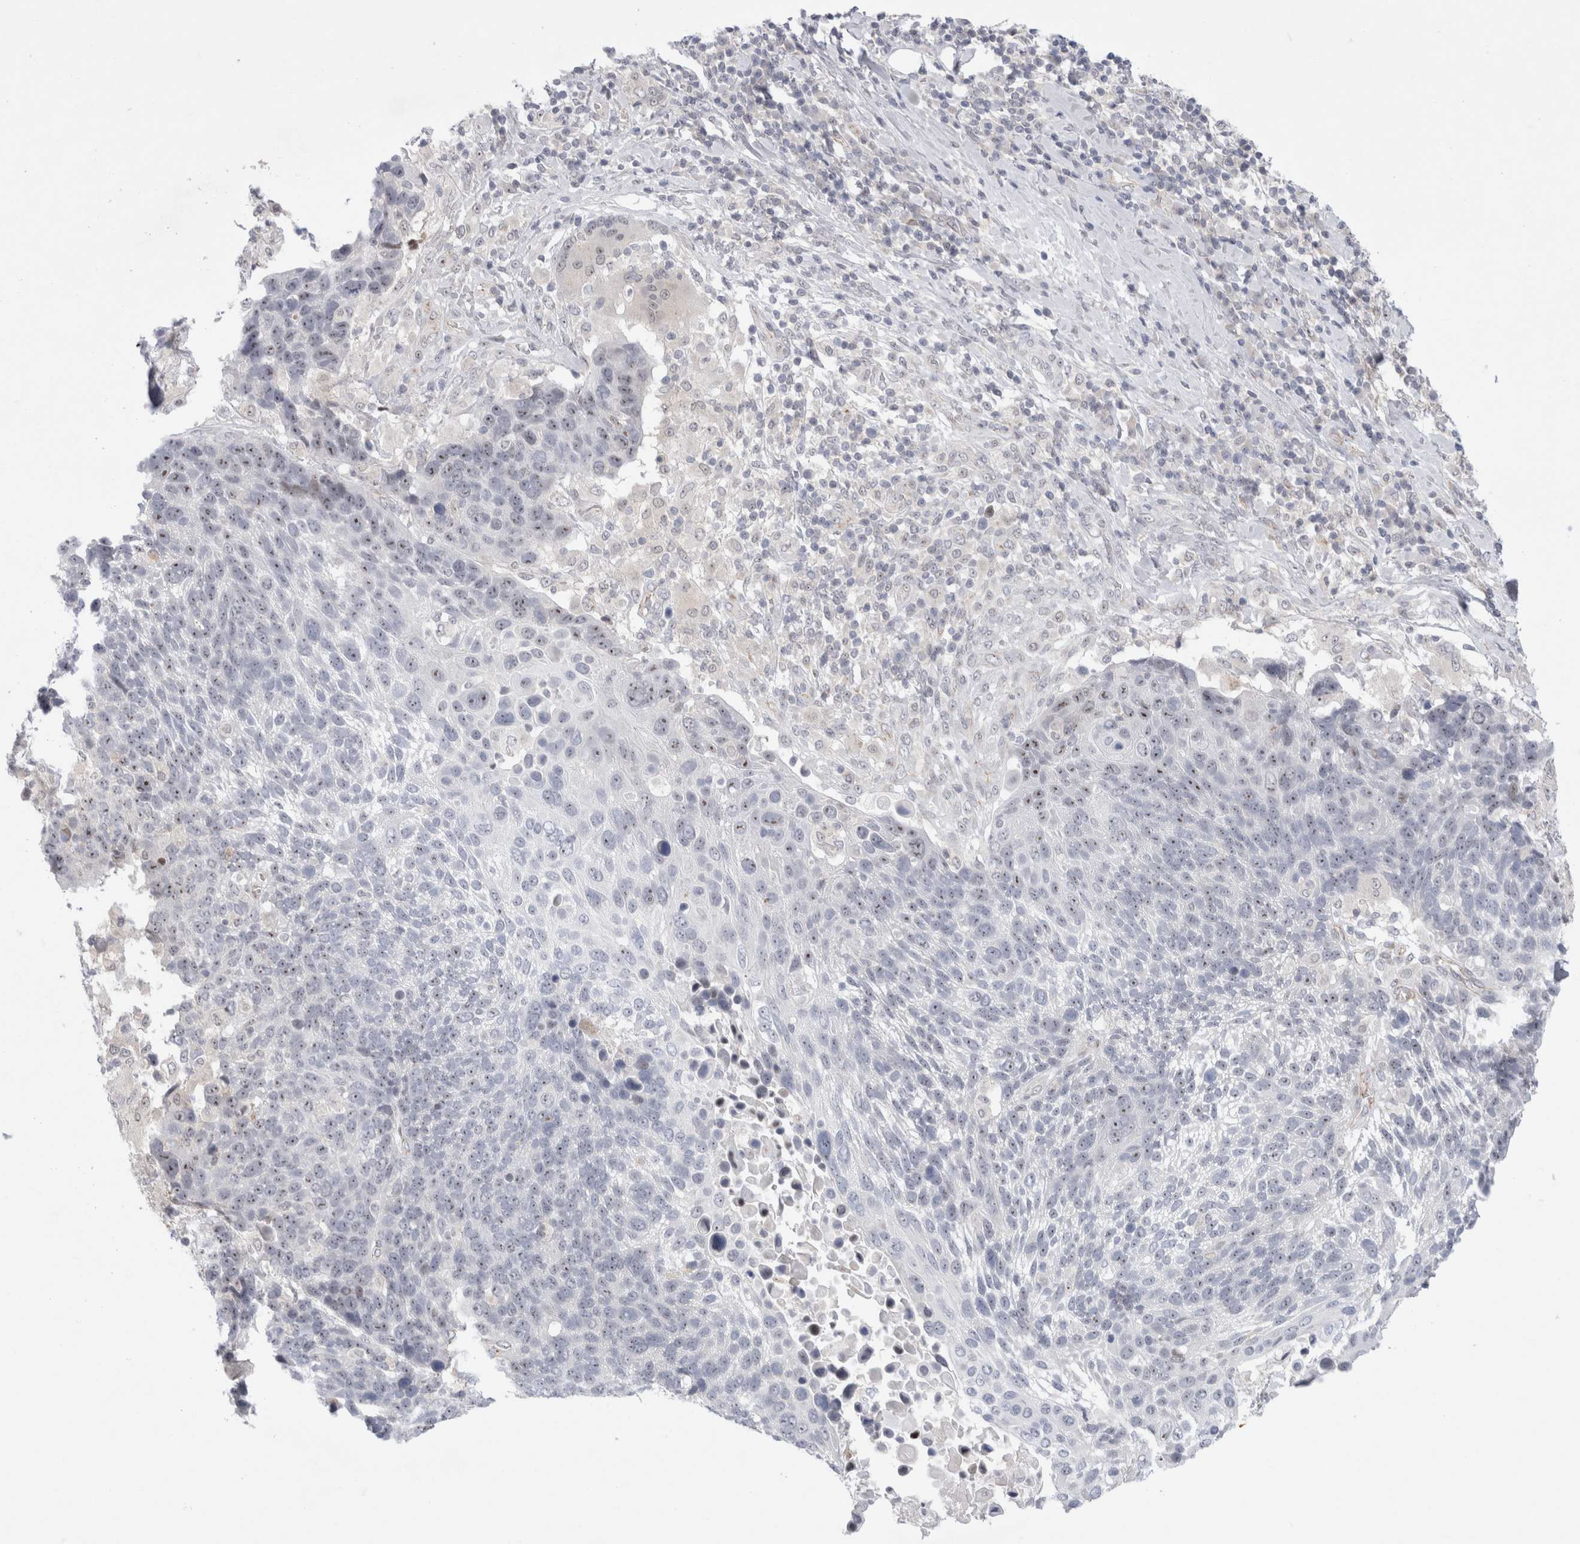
{"staining": {"intensity": "weak", "quantity": "25%-75%", "location": "nuclear"}, "tissue": "lung cancer", "cell_type": "Tumor cells", "image_type": "cancer", "snomed": [{"axis": "morphology", "description": "Squamous cell carcinoma, NOS"}, {"axis": "topography", "description": "Lung"}], "caption": "Weak nuclear protein positivity is identified in approximately 25%-75% of tumor cells in lung cancer (squamous cell carcinoma).", "gene": "CERS5", "patient": {"sex": "male", "age": 66}}